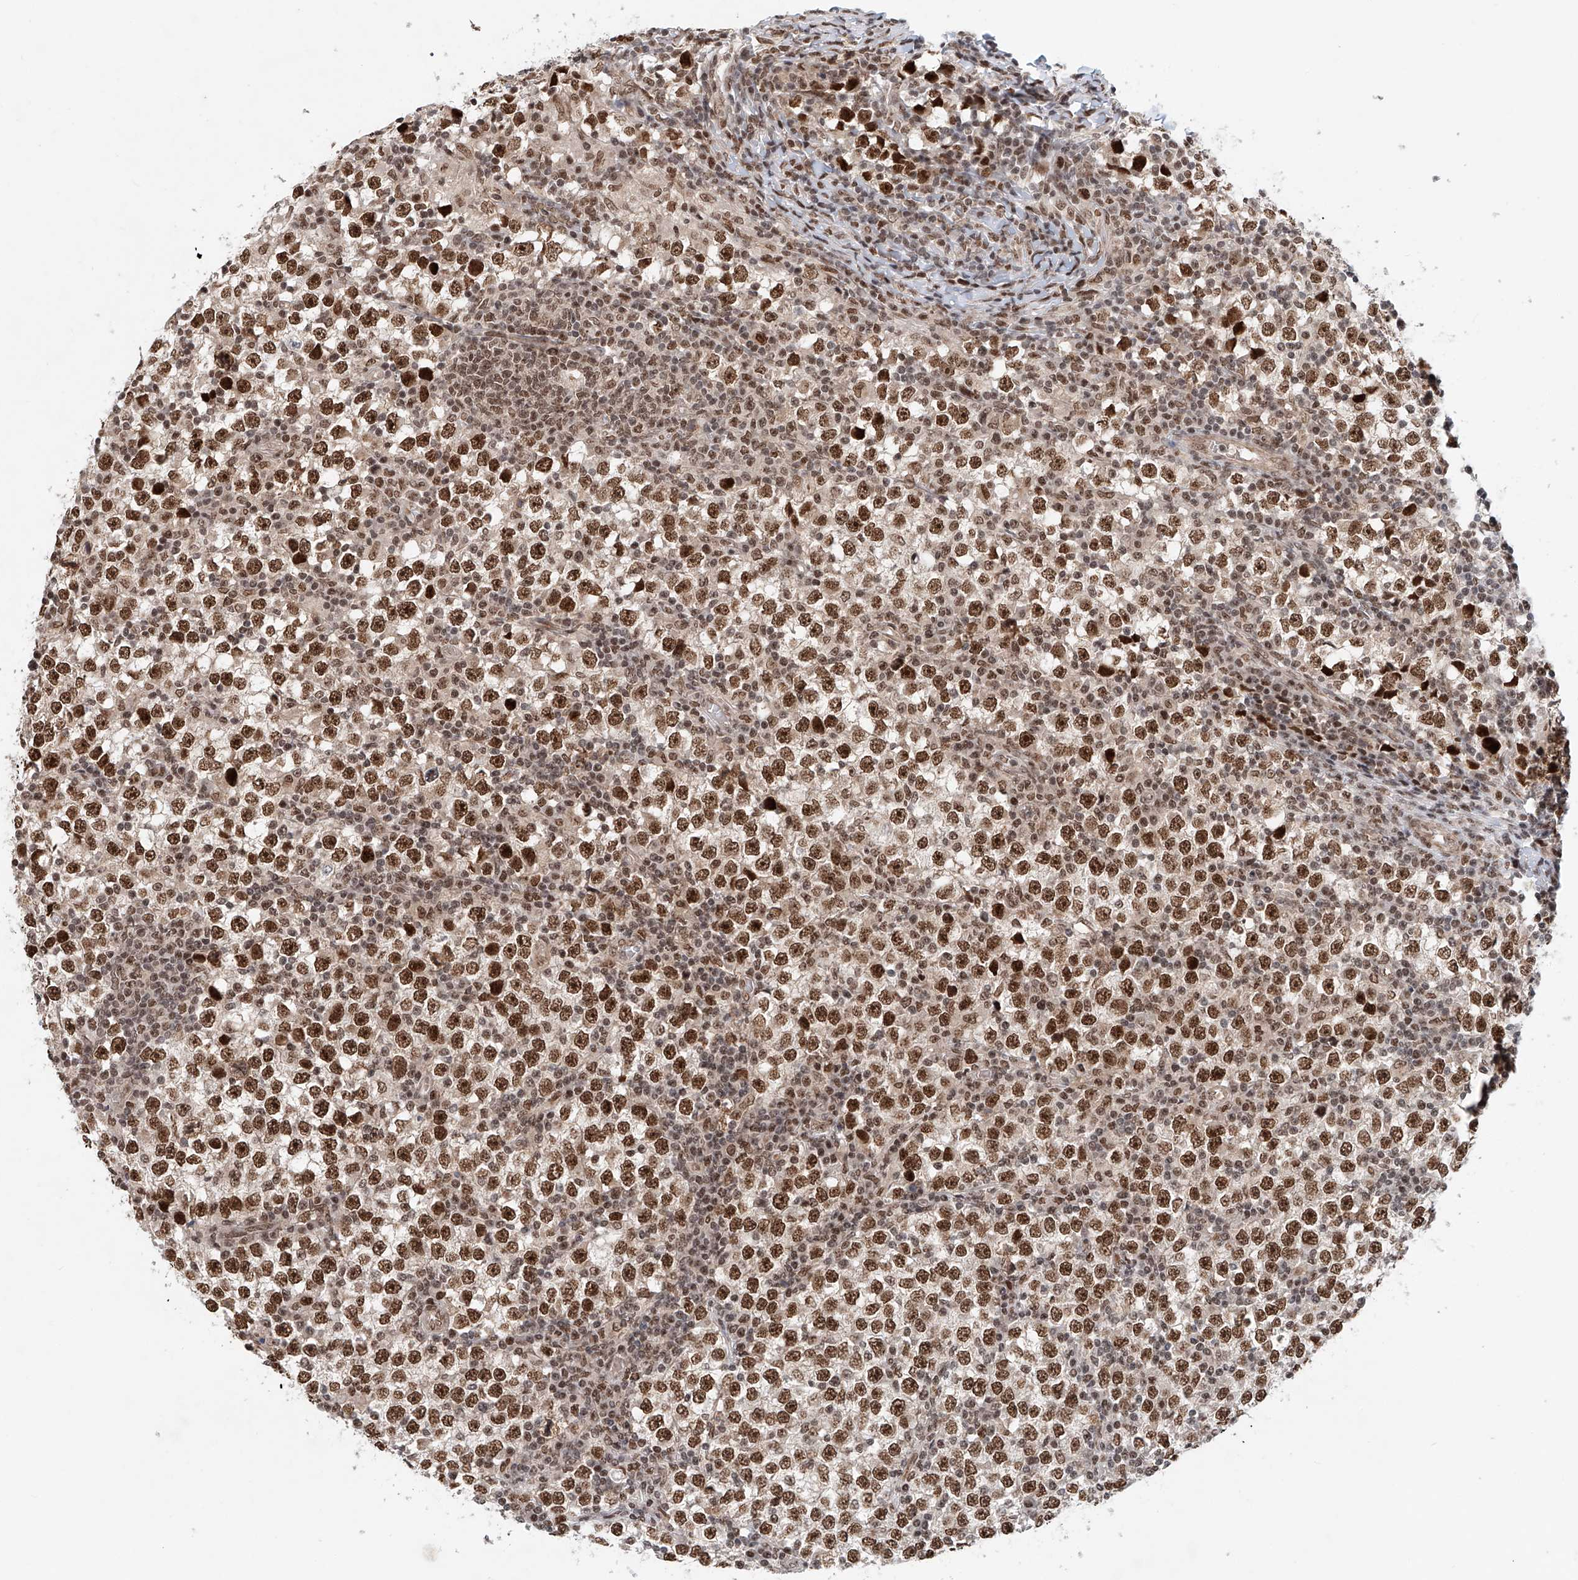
{"staining": {"intensity": "strong", "quantity": ">75%", "location": "nuclear"}, "tissue": "testis cancer", "cell_type": "Tumor cells", "image_type": "cancer", "snomed": [{"axis": "morphology", "description": "Seminoma, NOS"}, {"axis": "topography", "description": "Testis"}], "caption": "Human testis cancer stained with a brown dye displays strong nuclear positive positivity in approximately >75% of tumor cells.", "gene": "ZNF470", "patient": {"sex": "male", "age": 65}}